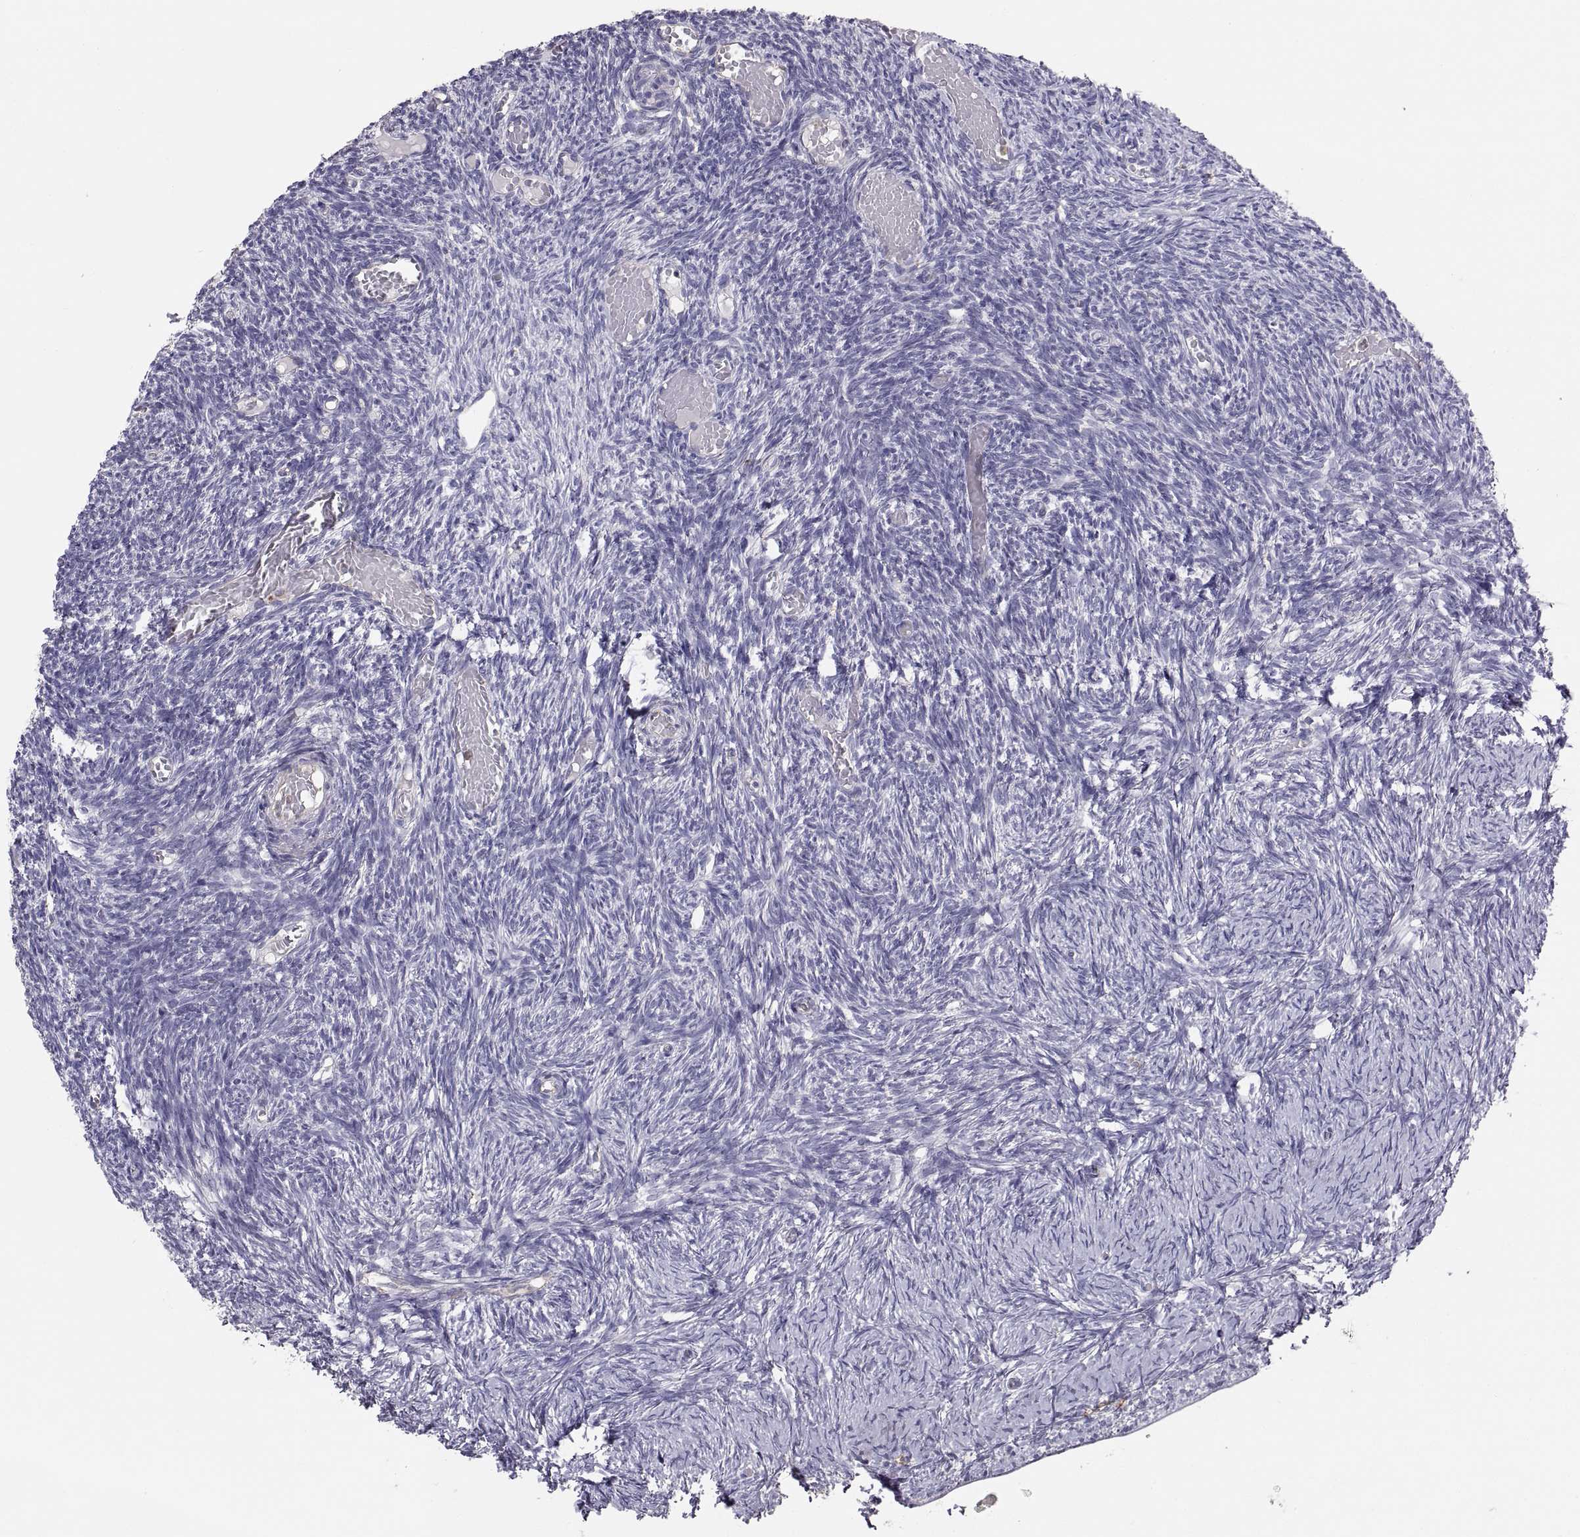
{"staining": {"intensity": "strong", "quantity": ">75%", "location": "cytoplasmic/membranous"}, "tissue": "ovary", "cell_type": "Follicle cells", "image_type": "normal", "snomed": [{"axis": "morphology", "description": "Normal tissue, NOS"}, {"axis": "topography", "description": "Ovary"}], "caption": "Approximately >75% of follicle cells in benign ovary demonstrate strong cytoplasmic/membranous protein positivity as visualized by brown immunohistochemical staining.", "gene": "RALB", "patient": {"sex": "female", "age": 39}}